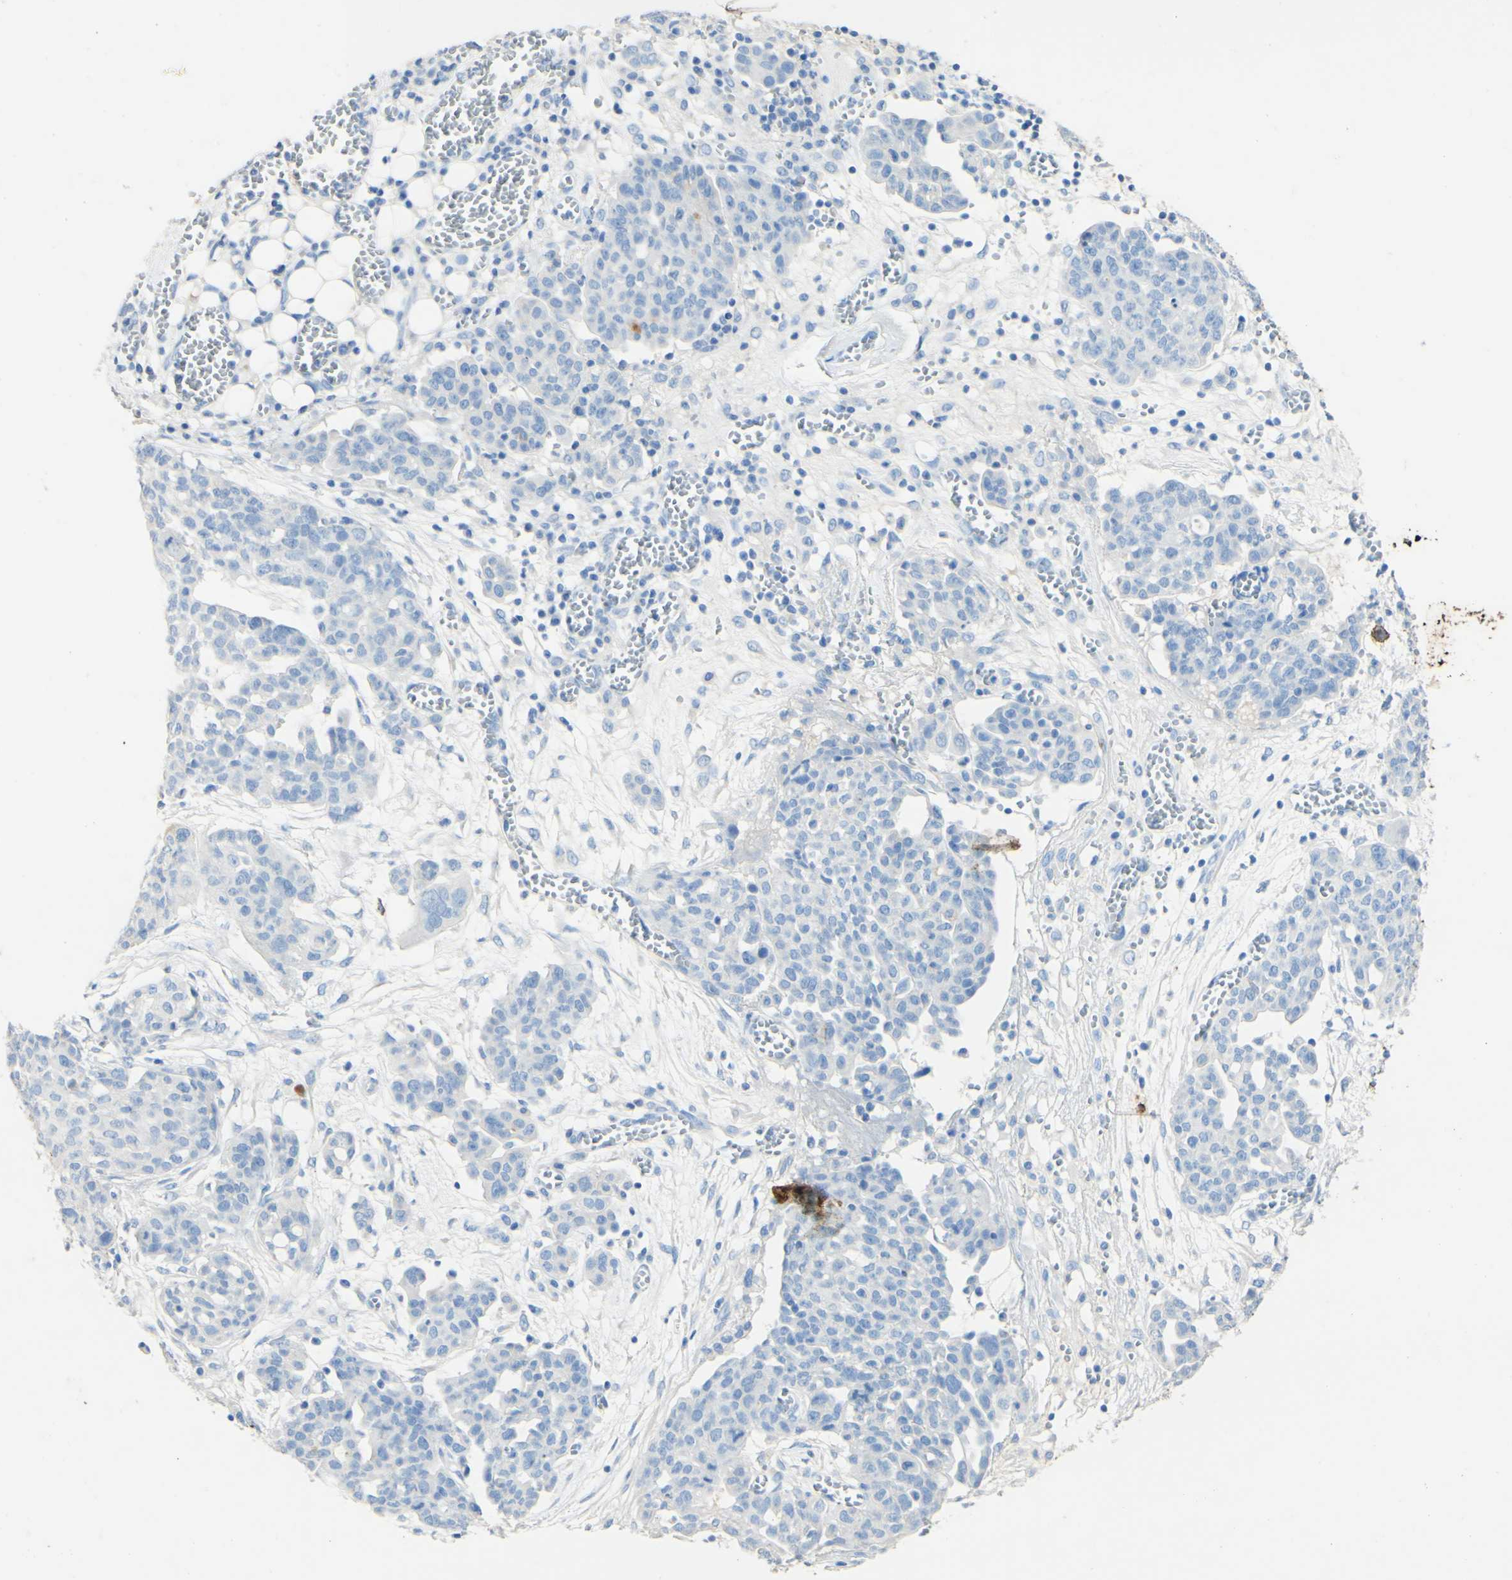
{"staining": {"intensity": "negative", "quantity": "none", "location": "none"}, "tissue": "ovarian cancer", "cell_type": "Tumor cells", "image_type": "cancer", "snomed": [{"axis": "morphology", "description": "Cystadenocarcinoma, serous, NOS"}, {"axis": "topography", "description": "Soft tissue"}, {"axis": "topography", "description": "Ovary"}], "caption": "Serous cystadenocarcinoma (ovarian) stained for a protein using immunohistochemistry shows no expression tumor cells.", "gene": "PIGR", "patient": {"sex": "female", "age": 57}}